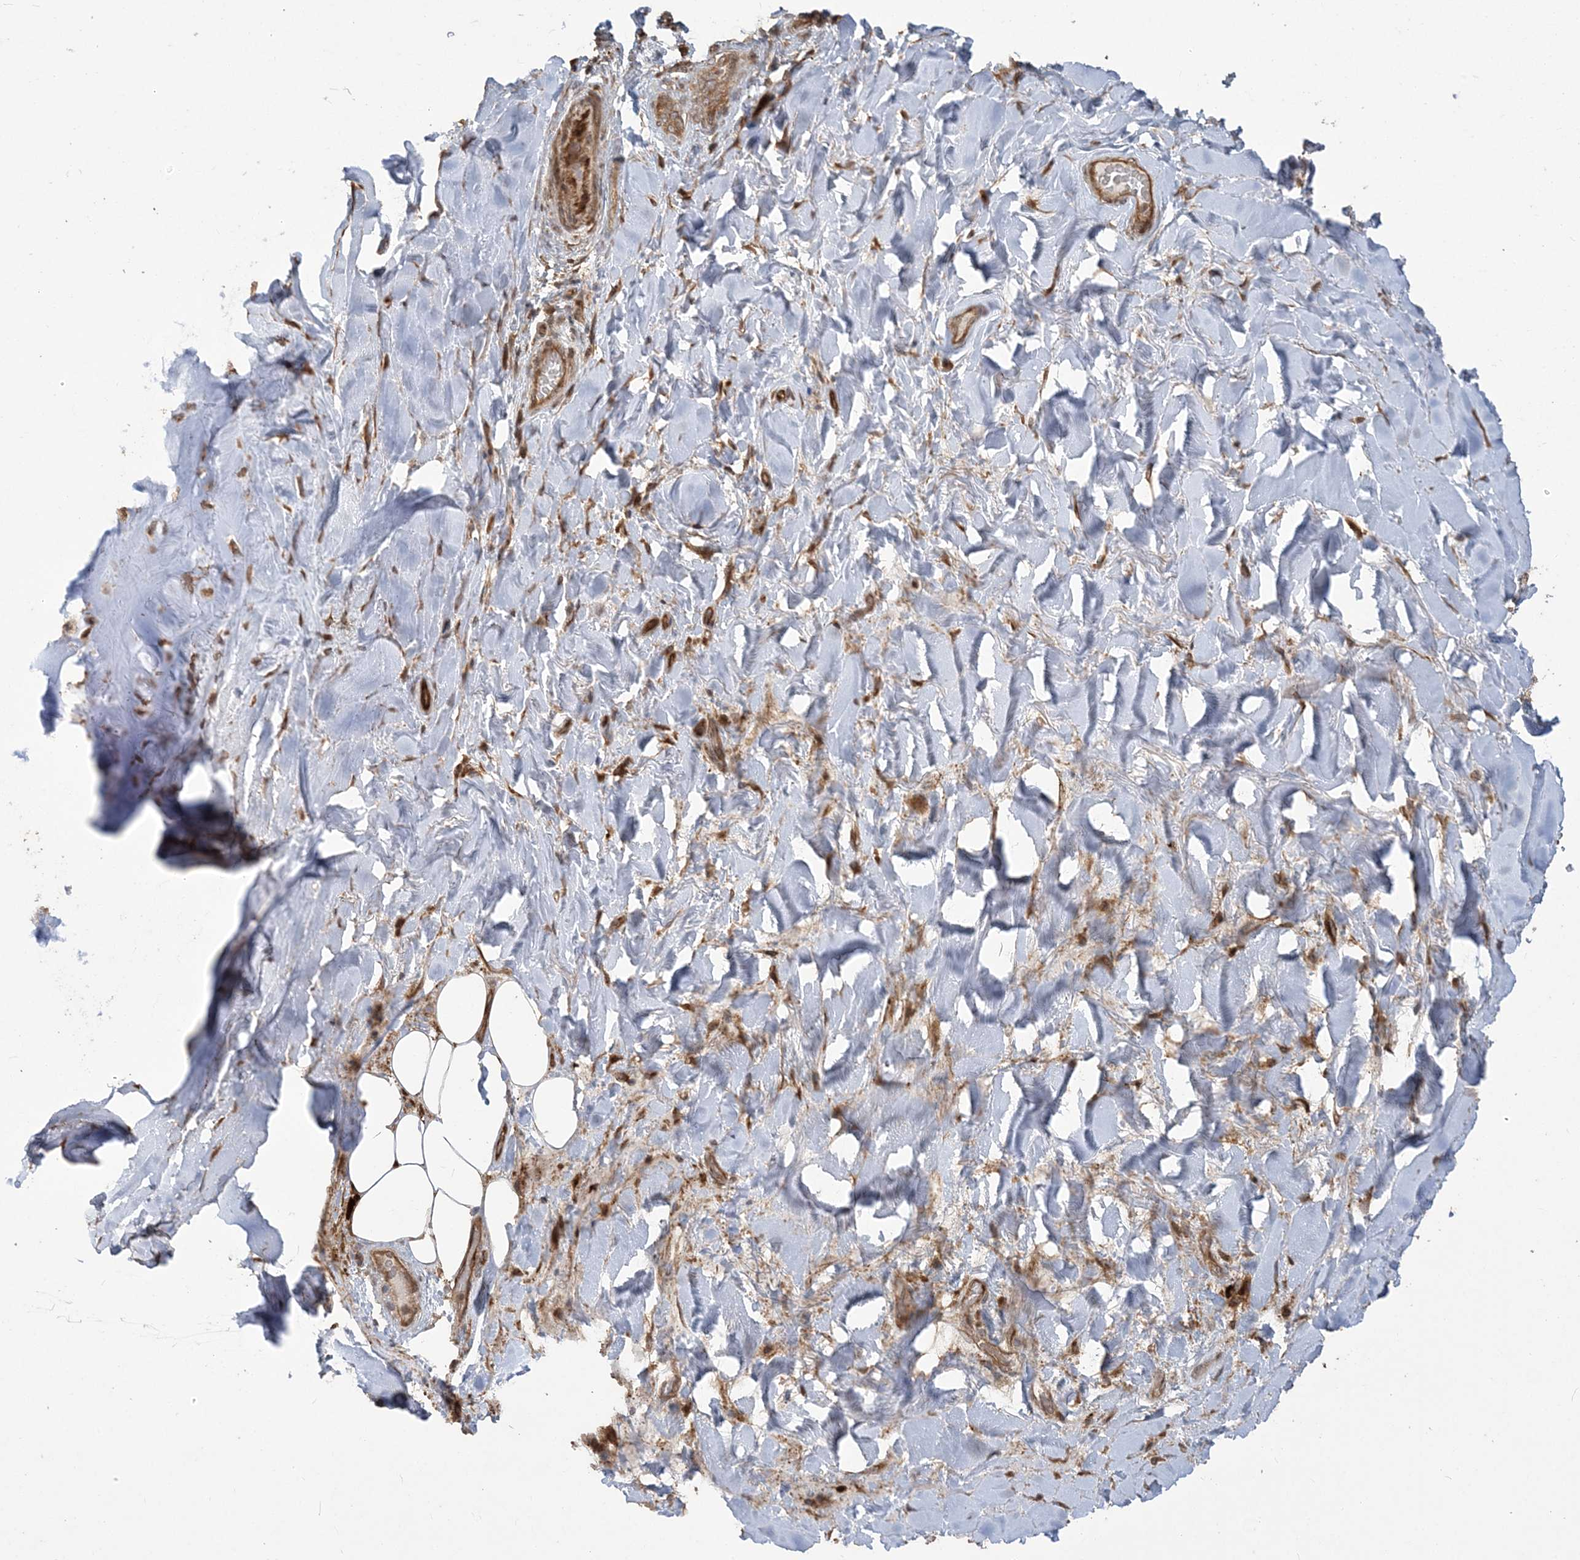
{"staining": {"intensity": "moderate", "quantity": ">75%", "location": "cytoplasmic/membranous"}, "tissue": "adipose tissue", "cell_type": "Adipocytes", "image_type": "normal", "snomed": [{"axis": "morphology", "description": "Normal tissue, NOS"}, {"axis": "morphology", "description": "Squamous cell carcinoma, NOS"}, {"axis": "topography", "description": "Lymph node"}, {"axis": "topography", "description": "Bronchus"}, {"axis": "topography", "description": "Lung"}], "caption": "Immunohistochemical staining of normal human adipose tissue displays moderate cytoplasmic/membranous protein positivity in about >75% of adipocytes. Using DAB (brown) and hematoxylin (blue) stains, captured at high magnification using brightfield microscopy.", "gene": "HERPUD1", "patient": {"sex": "male", "age": 66}}